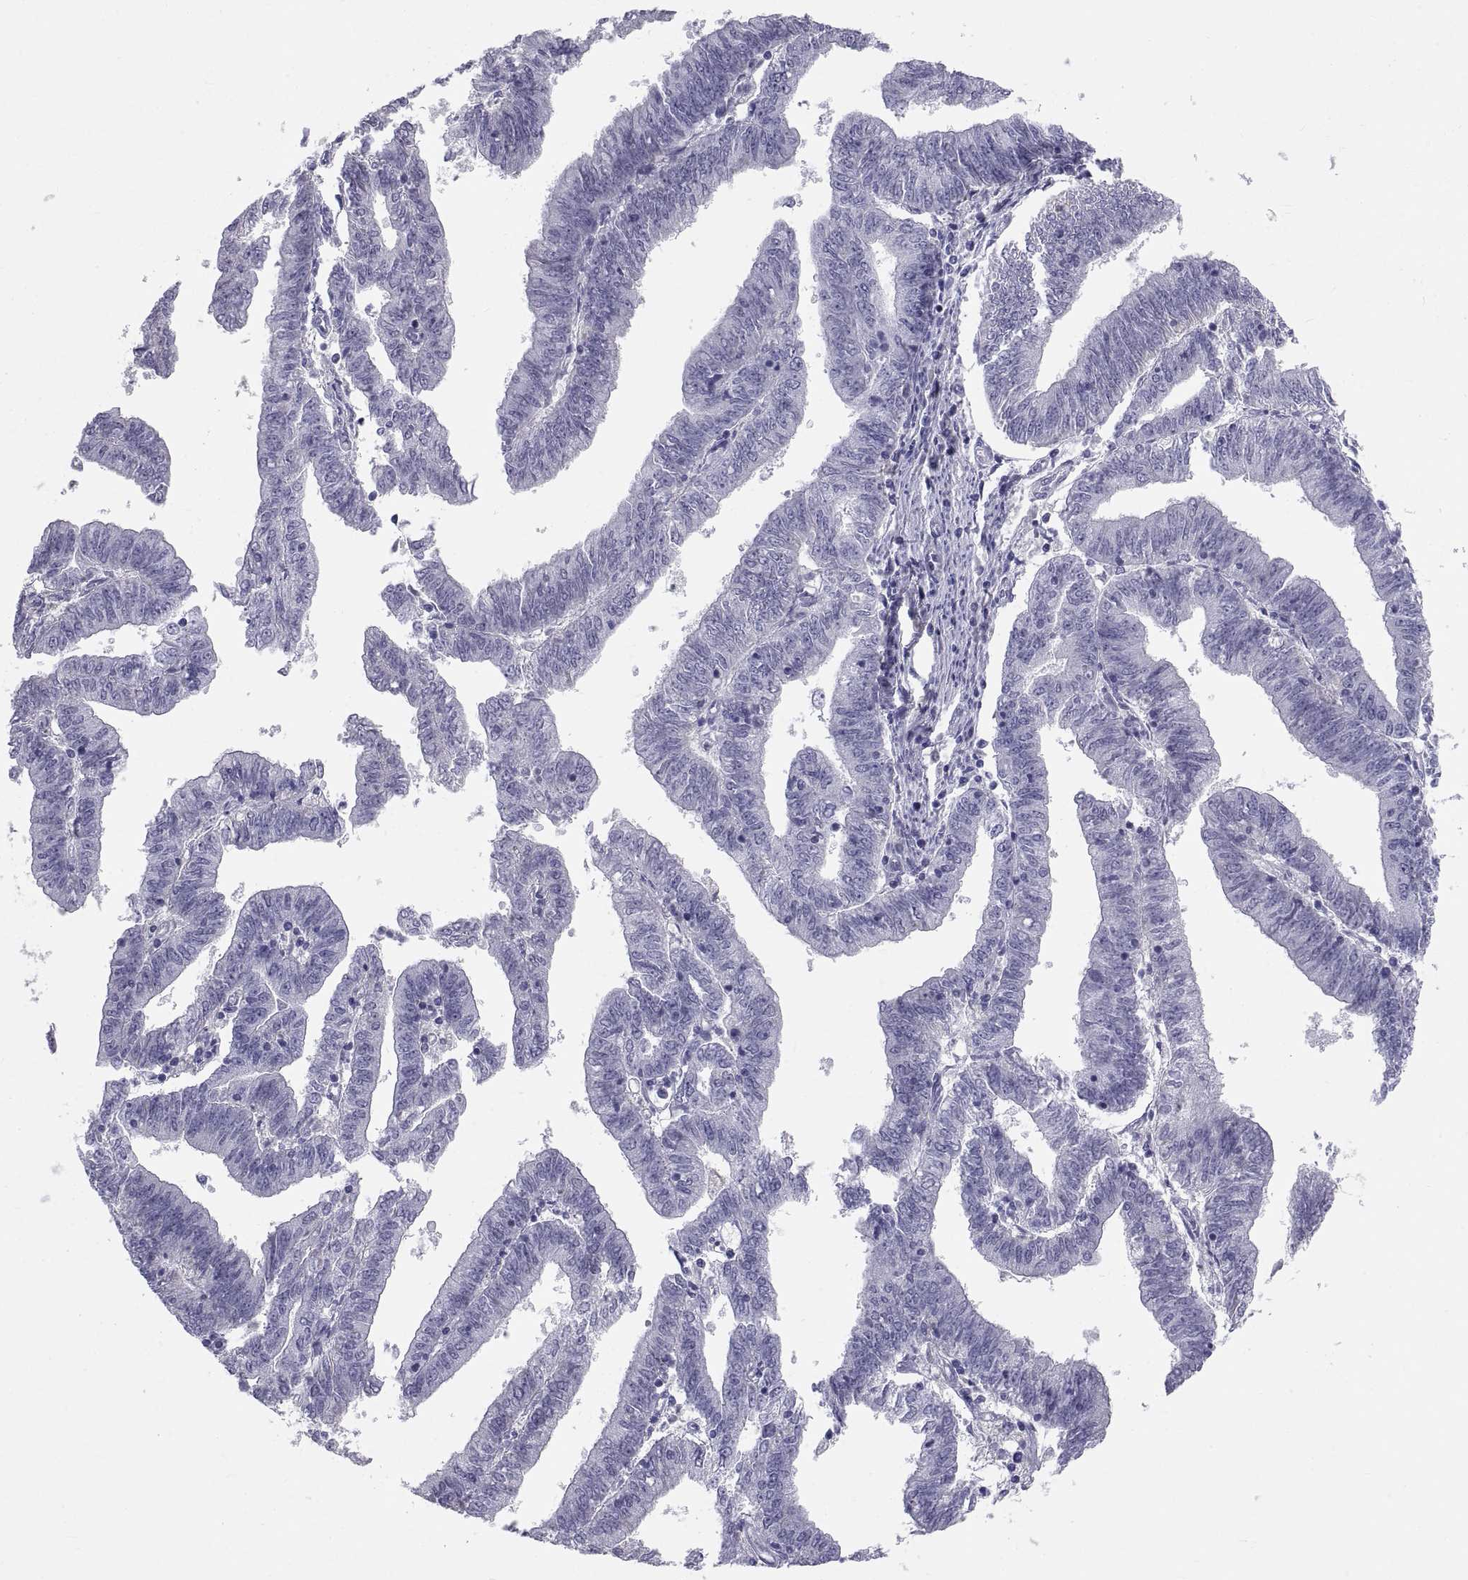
{"staining": {"intensity": "negative", "quantity": "none", "location": "none"}, "tissue": "endometrial cancer", "cell_type": "Tumor cells", "image_type": "cancer", "snomed": [{"axis": "morphology", "description": "Adenocarcinoma, NOS"}, {"axis": "topography", "description": "Endometrium"}], "caption": "There is no significant staining in tumor cells of endometrial adenocarcinoma.", "gene": "TEX13A", "patient": {"sex": "female", "age": 82}}